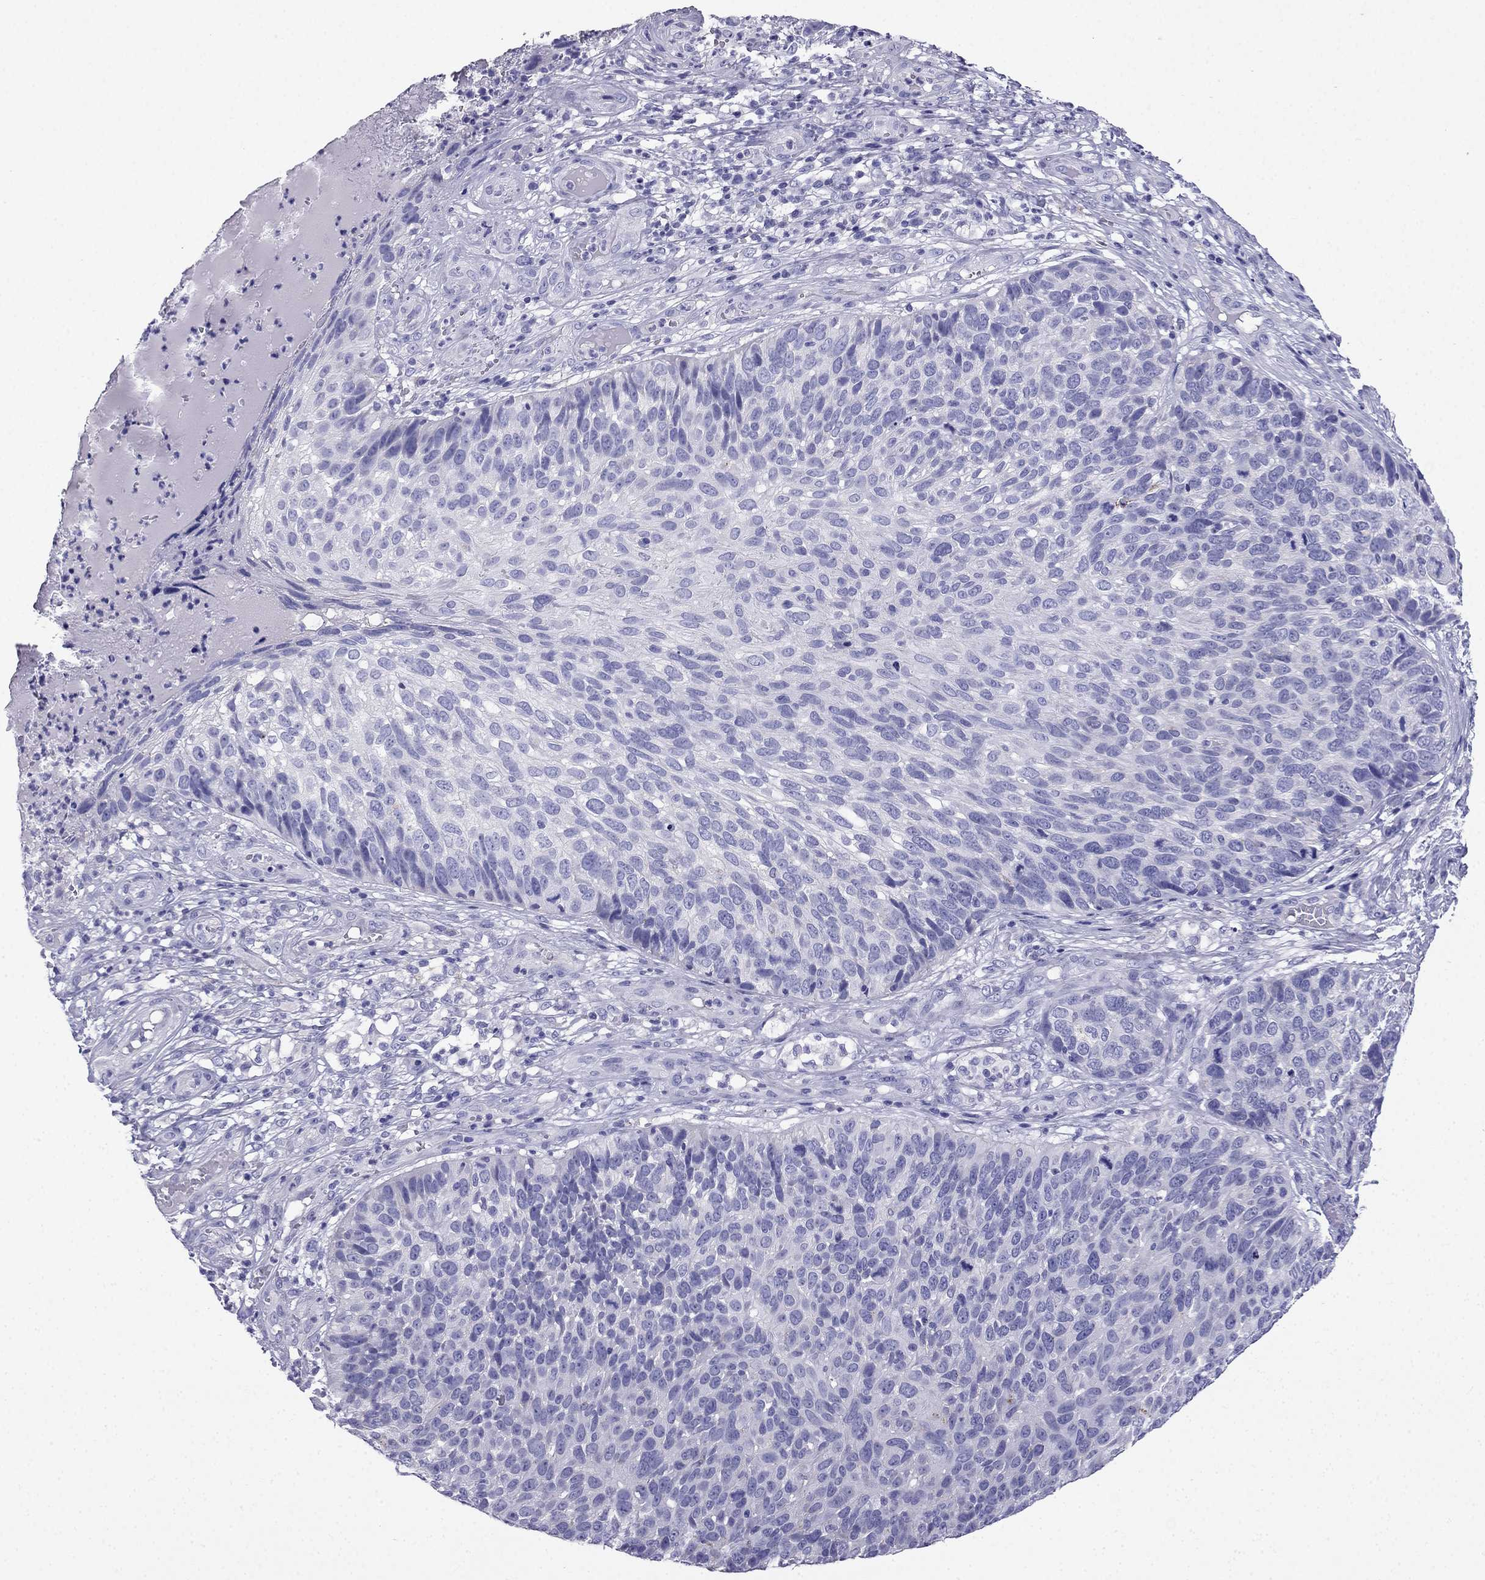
{"staining": {"intensity": "negative", "quantity": "none", "location": "none"}, "tissue": "skin cancer", "cell_type": "Tumor cells", "image_type": "cancer", "snomed": [{"axis": "morphology", "description": "Squamous cell carcinoma, NOS"}, {"axis": "topography", "description": "Skin"}], "caption": "Image shows no significant protein staining in tumor cells of skin cancer (squamous cell carcinoma).", "gene": "PTH", "patient": {"sex": "male", "age": 92}}